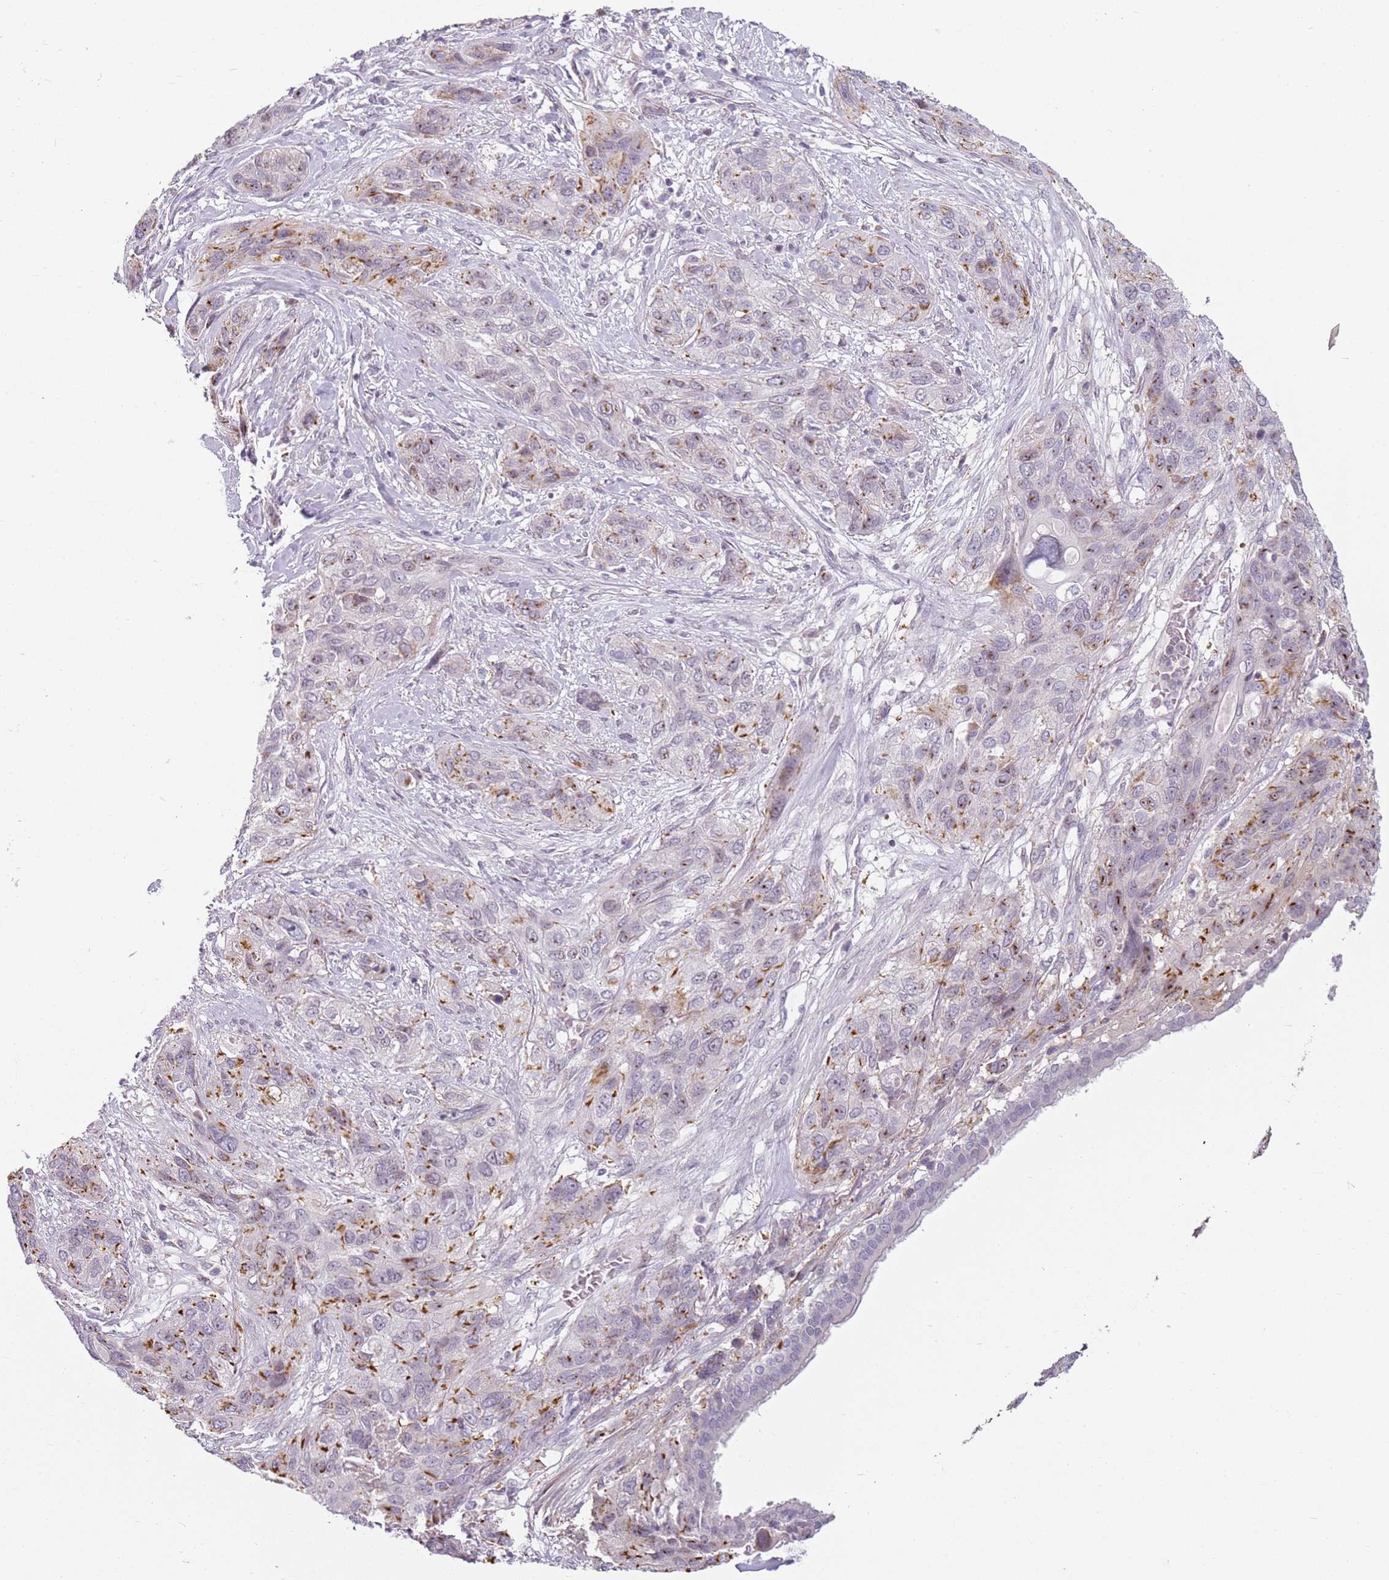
{"staining": {"intensity": "moderate", "quantity": "25%-75%", "location": "cytoplasmic/membranous"}, "tissue": "lung cancer", "cell_type": "Tumor cells", "image_type": "cancer", "snomed": [{"axis": "morphology", "description": "Squamous cell carcinoma, NOS"}, {"axis": "topography", "description": "Lung"}], "caption": "This image demonstrates IHC staining of squamous cell carcinoma (lung), with medium moderate cytoplasmic/membranous staining in about 25%-75% of tumor cells.", "gene": "DEFB116", "patient": {"sex": "female", "age": 70}}